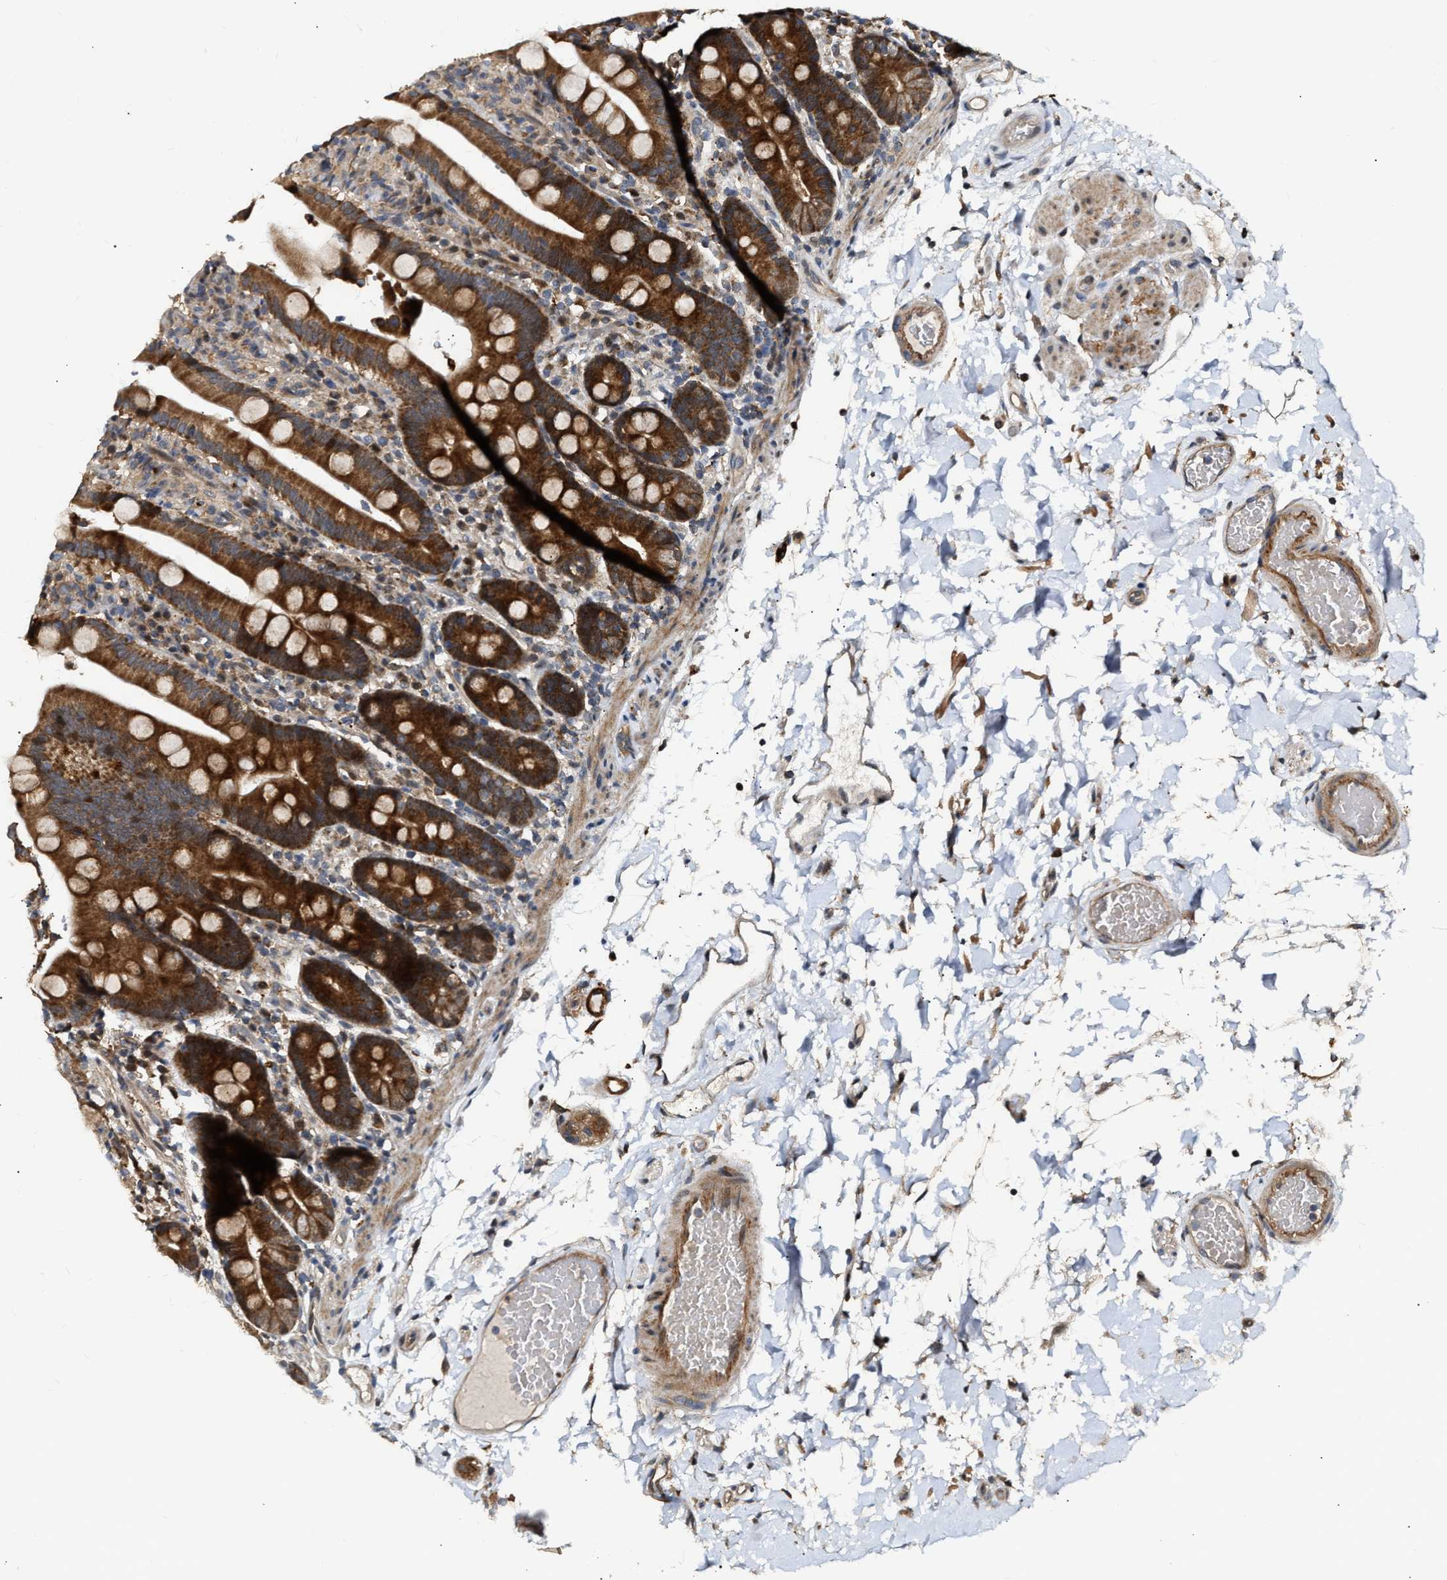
{"staining": {"intensity": "strong", "quantity": ">75%", "location": "cytoplasmic/membranous"}, "tissue": "duodenum", "cell_type": "Glandular cells", "image_type": "normal", "snomed": [{"axis": "morphology", "description": "Normal tissue, NOS"}, {"axis": "topography", "description": "Small intestine, NOS"}], "caption": "An immunohistochemistry histopathology image of normal tissue is shown. Protein staining in brown highlights strong cytoplasmic/membranous positivity in duodenum within glandular cells. (DAB (3,3'-diaminobenzidine) IHC, brown staining for protein, blue staining for nuclei).", "gene": "EXTL2", "patient": {"sex": "female", "age": 71}}